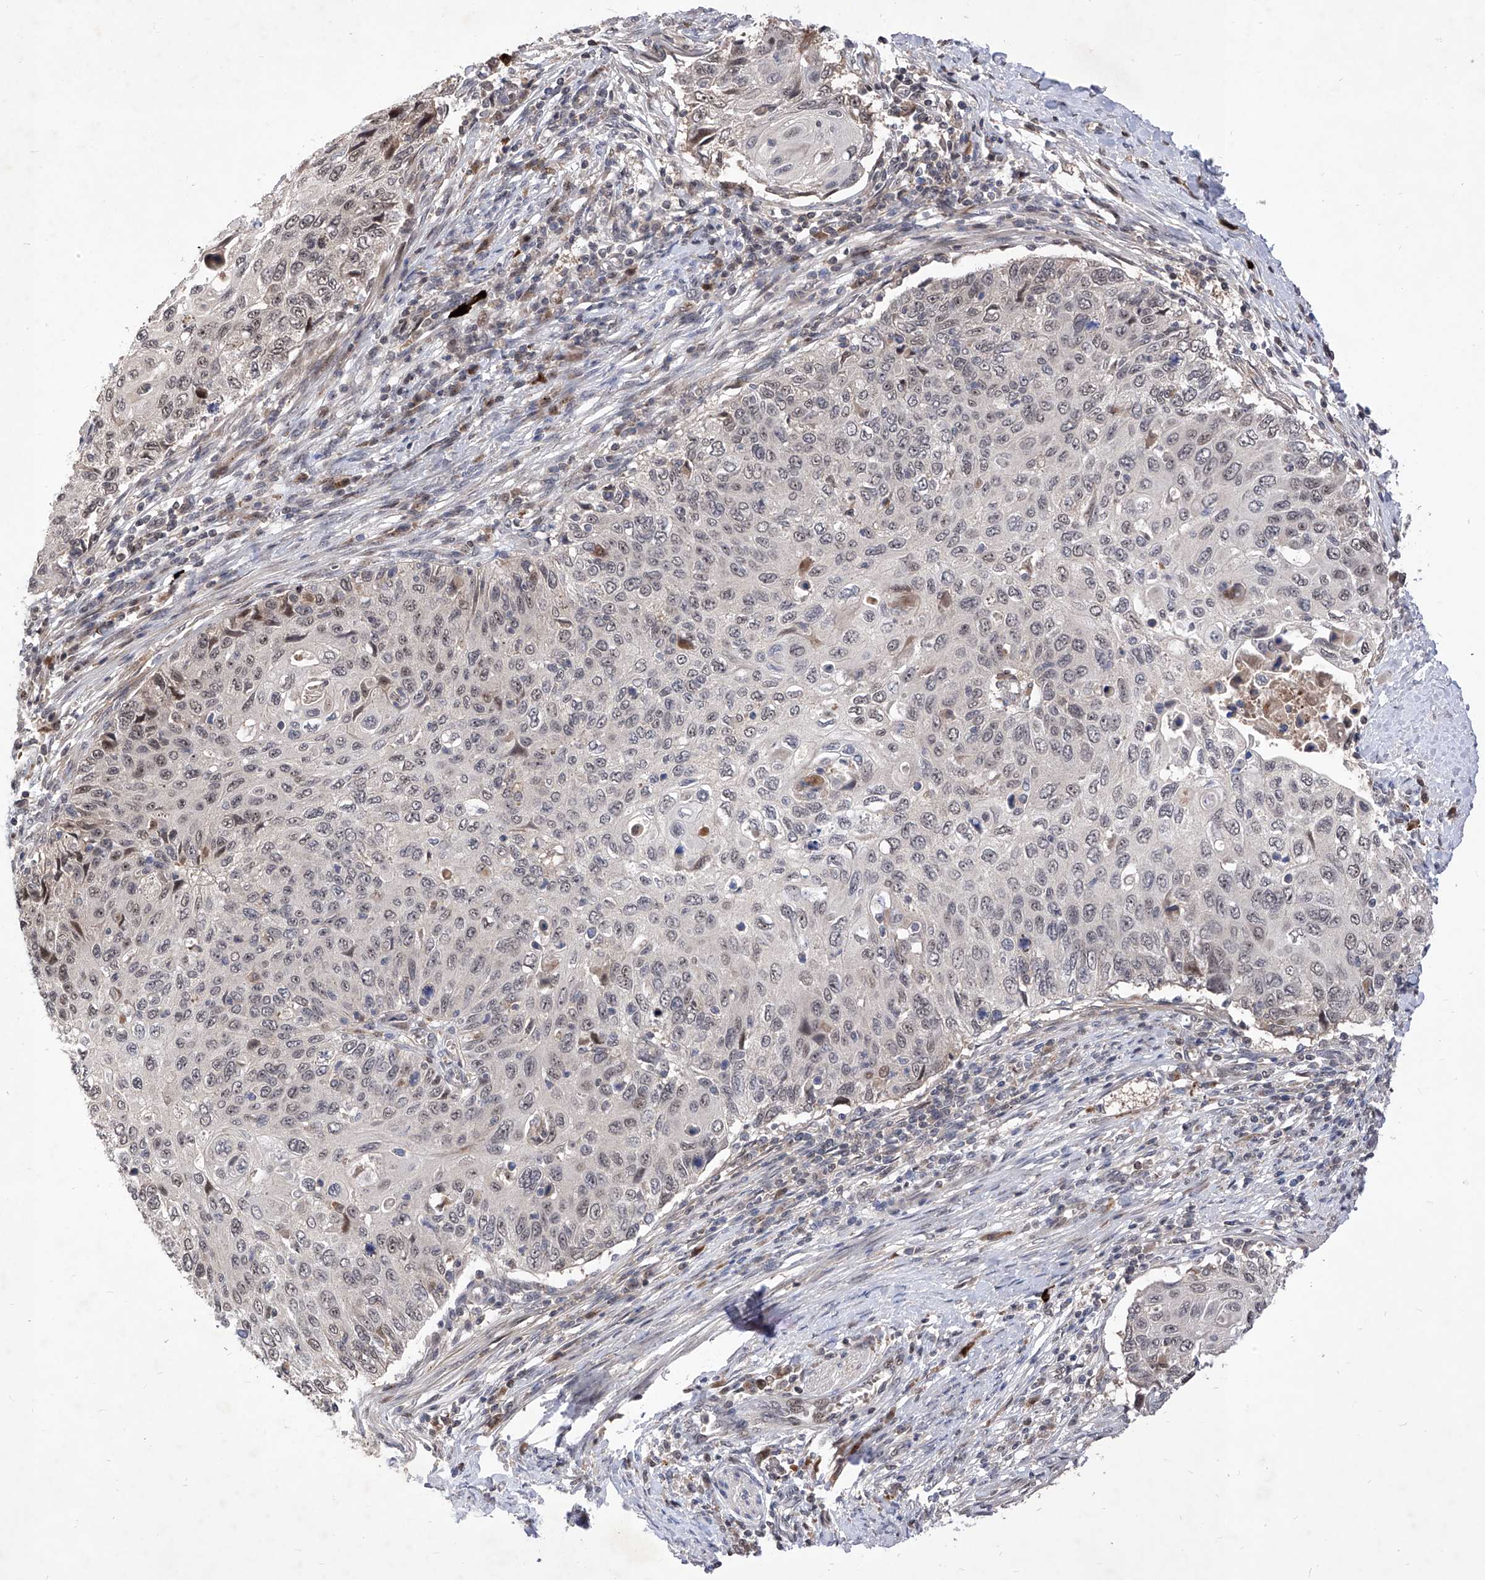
{"staining": {"intensity": "negative", "quantity": "none", "location": "none"}, "tissue": "cervical cancer", "cell_type": "Tumor cells", "image_type": "cancer", "snomed": [{"axis": "morphology", "description": "Squamous cell carcinoma, NOS"}, {"axis": "topography", "description": "Cervix"}], "caption": "Cervical cancer stained for a protein using immunohistochemistry (IHC) exhibits no staining tumor cells.", "gene": "LGR4", "patient": {"sex": "female", "age": 70}}